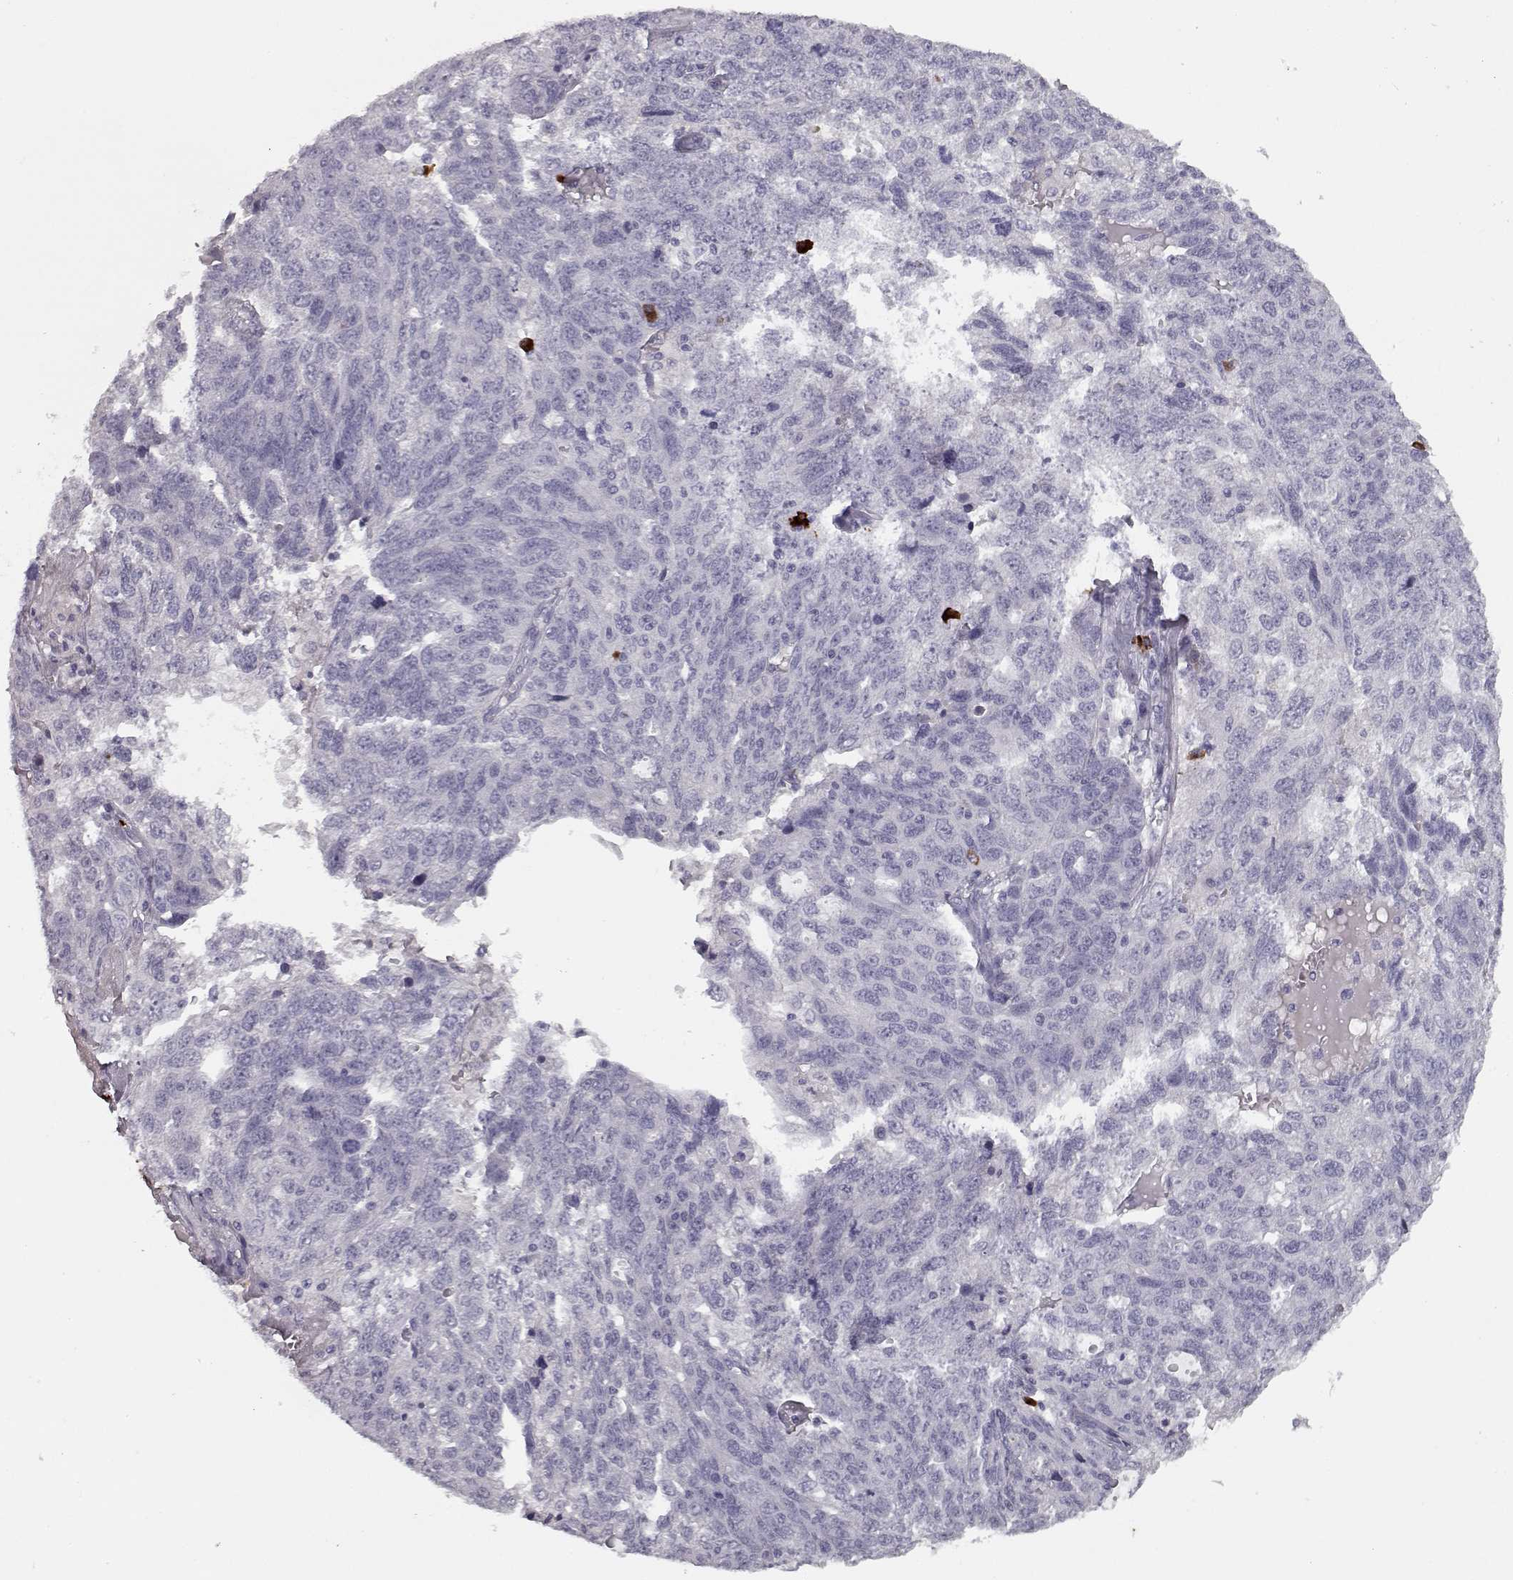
{"staining": {"intensity": "negative", "quantity": "none", "location": "none"}, "tissue": "ovarian cancer", "cell_type": "Tumor cells", "image_type": "cancer", "snomed": [{"axis": "morphology", "description": "Cystadenocarcinoma, serous, NOS"}, {"axis": "topography", "description": "Ovary"}], "caption": "Ovarian cancer (serous cystadenocarcinoma) was stained to show a protein in brown. There is no significant positivity in tumor cells.", "gene": "CCL19", "patient": {"sex": "female", "age": 71}}